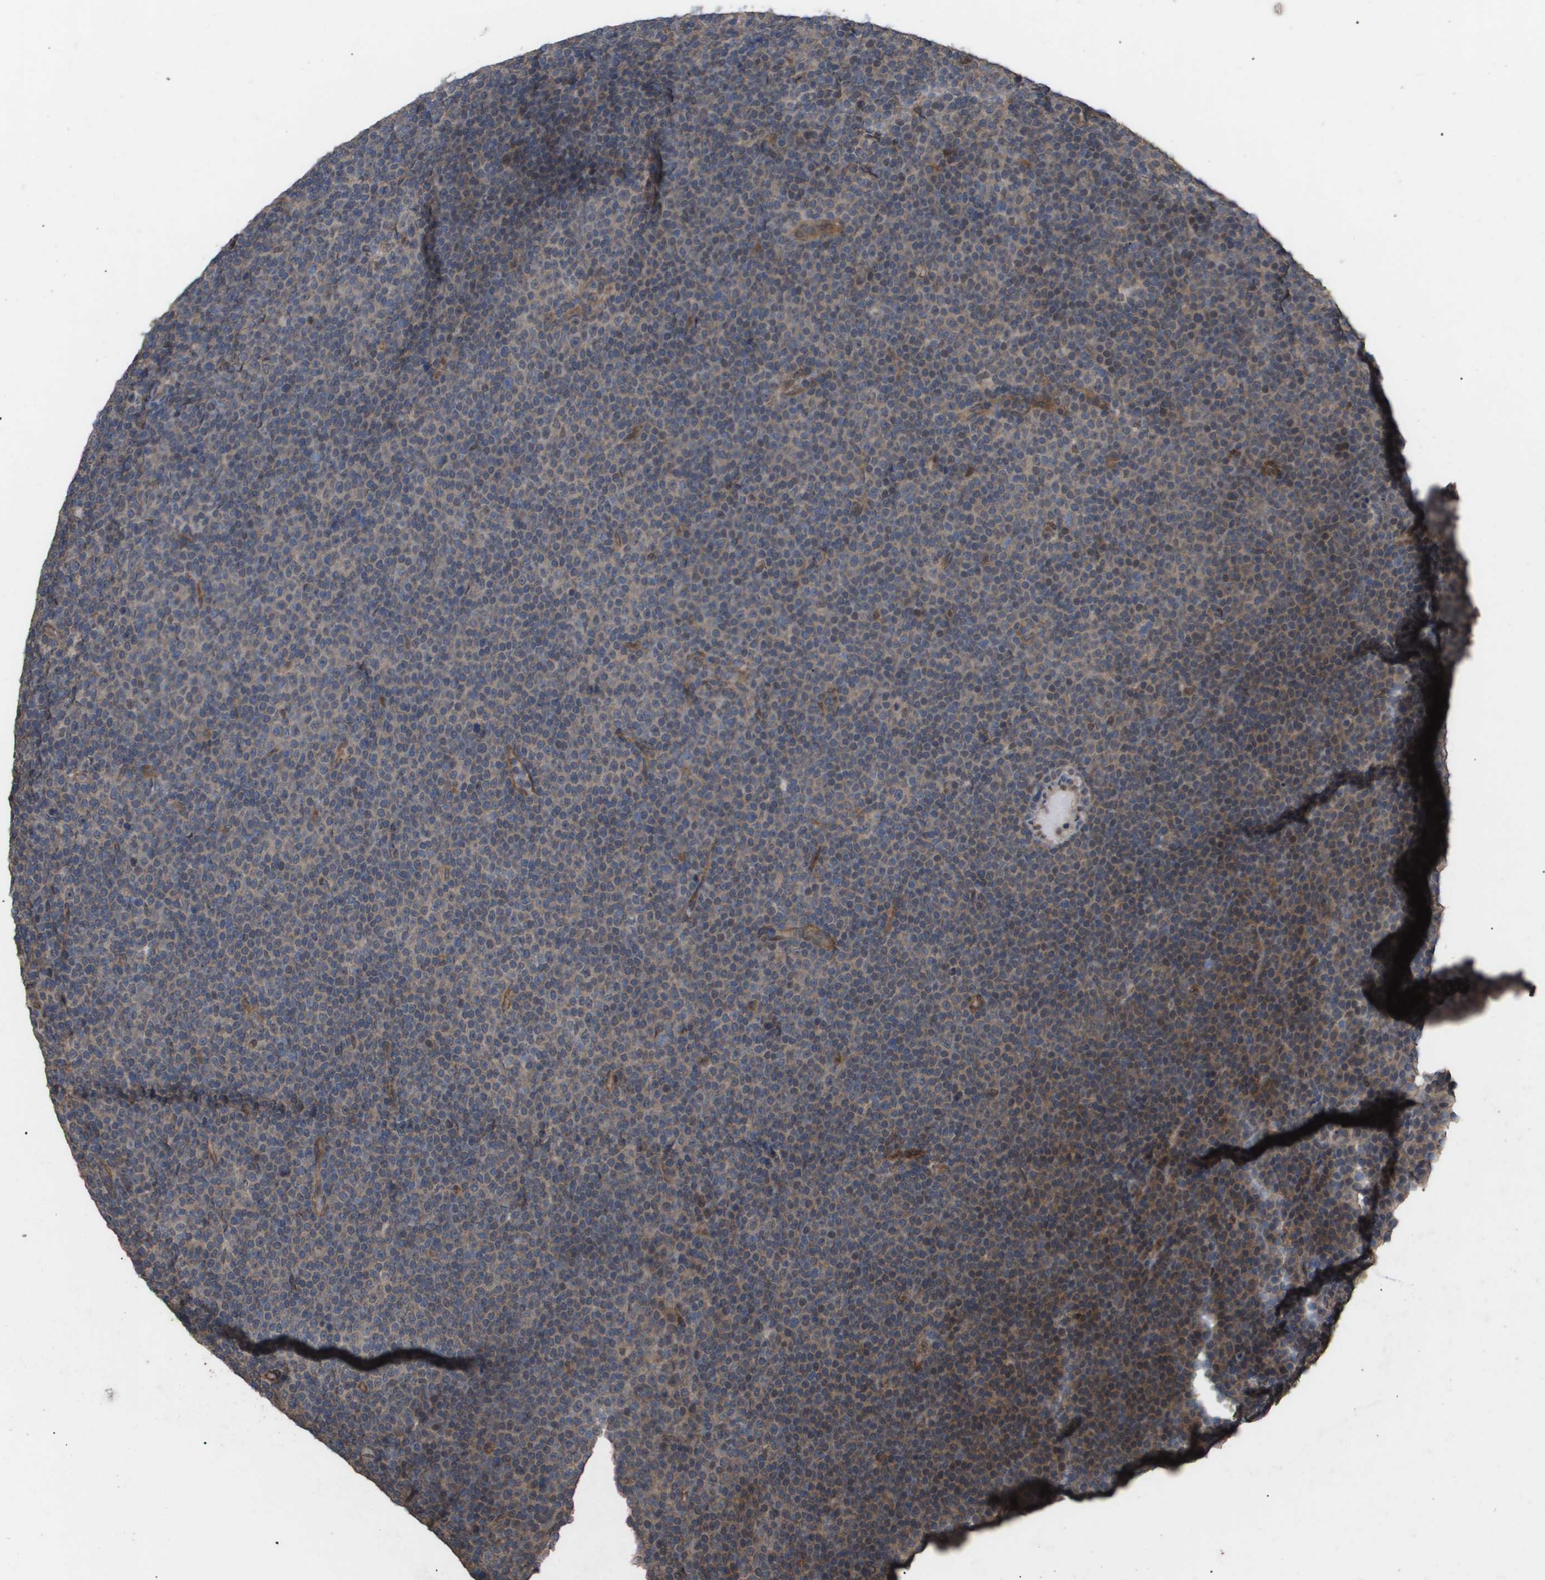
{"staining": {"intensity": "weak", "quantity": "25%-75%", "location": "cytoplasmic/membranous"}, "tissue": "lymphoma", "cell_type": "Tumor cells", "image_type": "cancer", "snomed": [{"axis": "morphology", "description": "Malignant lymphoma, non-Hodgkin's type, Low grade"}, {"axis": "topography", "description": "Lymph node"}], "caption": "Immunohistochemical staining of human lymphoma exhibits low levels of weak cytoplasmic/membranous expression in about 25%-75% of tumor cells.", "gene": "CUL5", "patient": {"sex": "female", "age": 67}}